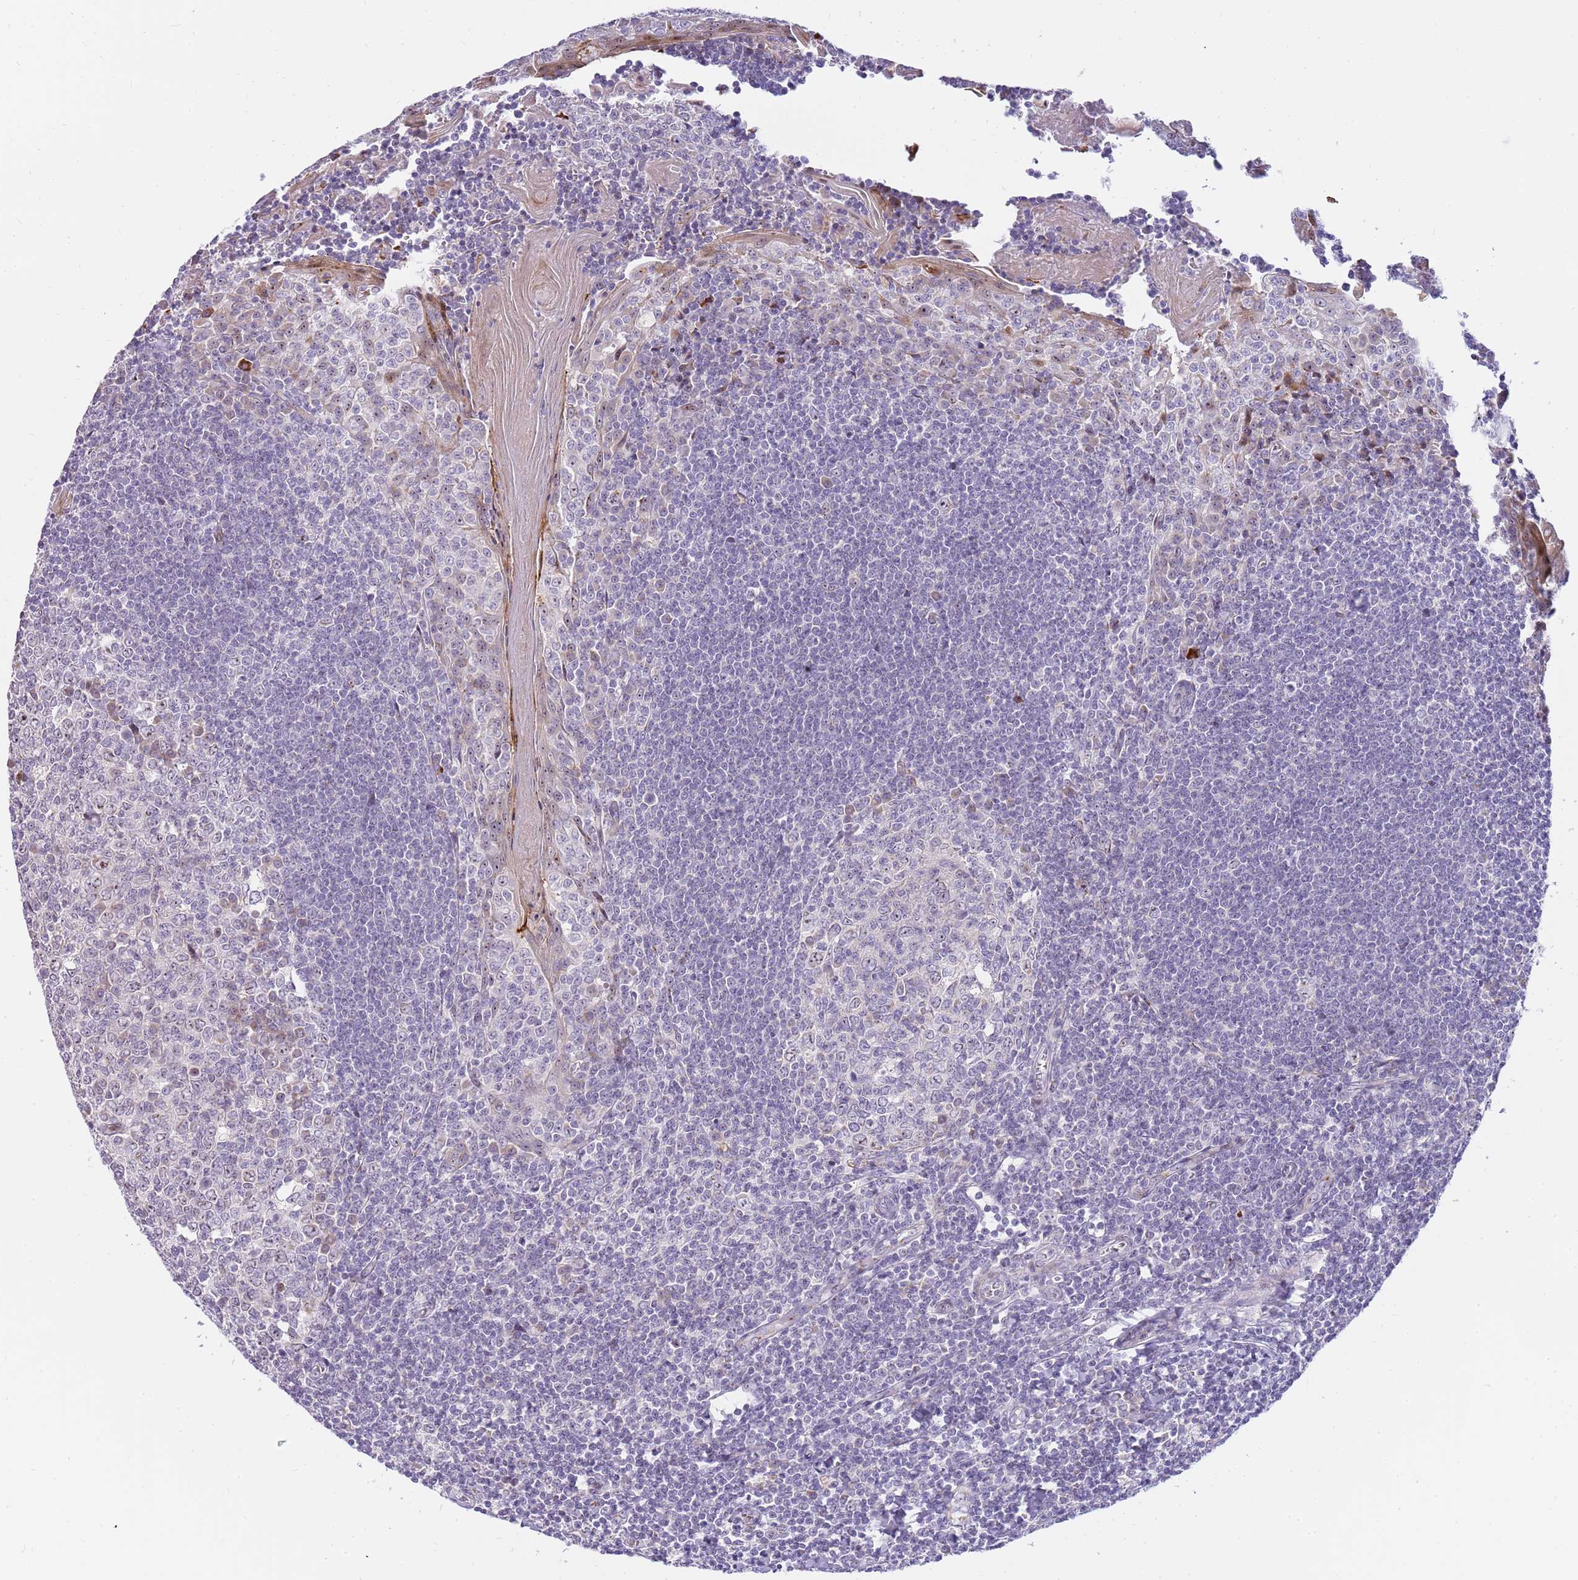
{"staining": {"intensity": "negative", "quantity": "none", "location": "none"}, "tissue": "tonsil", "cell_type": "Germinal center cells", "image_type": "normal", "snomed": [{"axis": "morphology", "description": "Normal tissue, NOS"}, {"axis": "topography", "description": "Tonsil"}], "caption": "The IHC image has no significant staining in germinal center cells of tonsil.", "gene": "DNAJA3", "patient": {"sex": "male", "age": 27}}